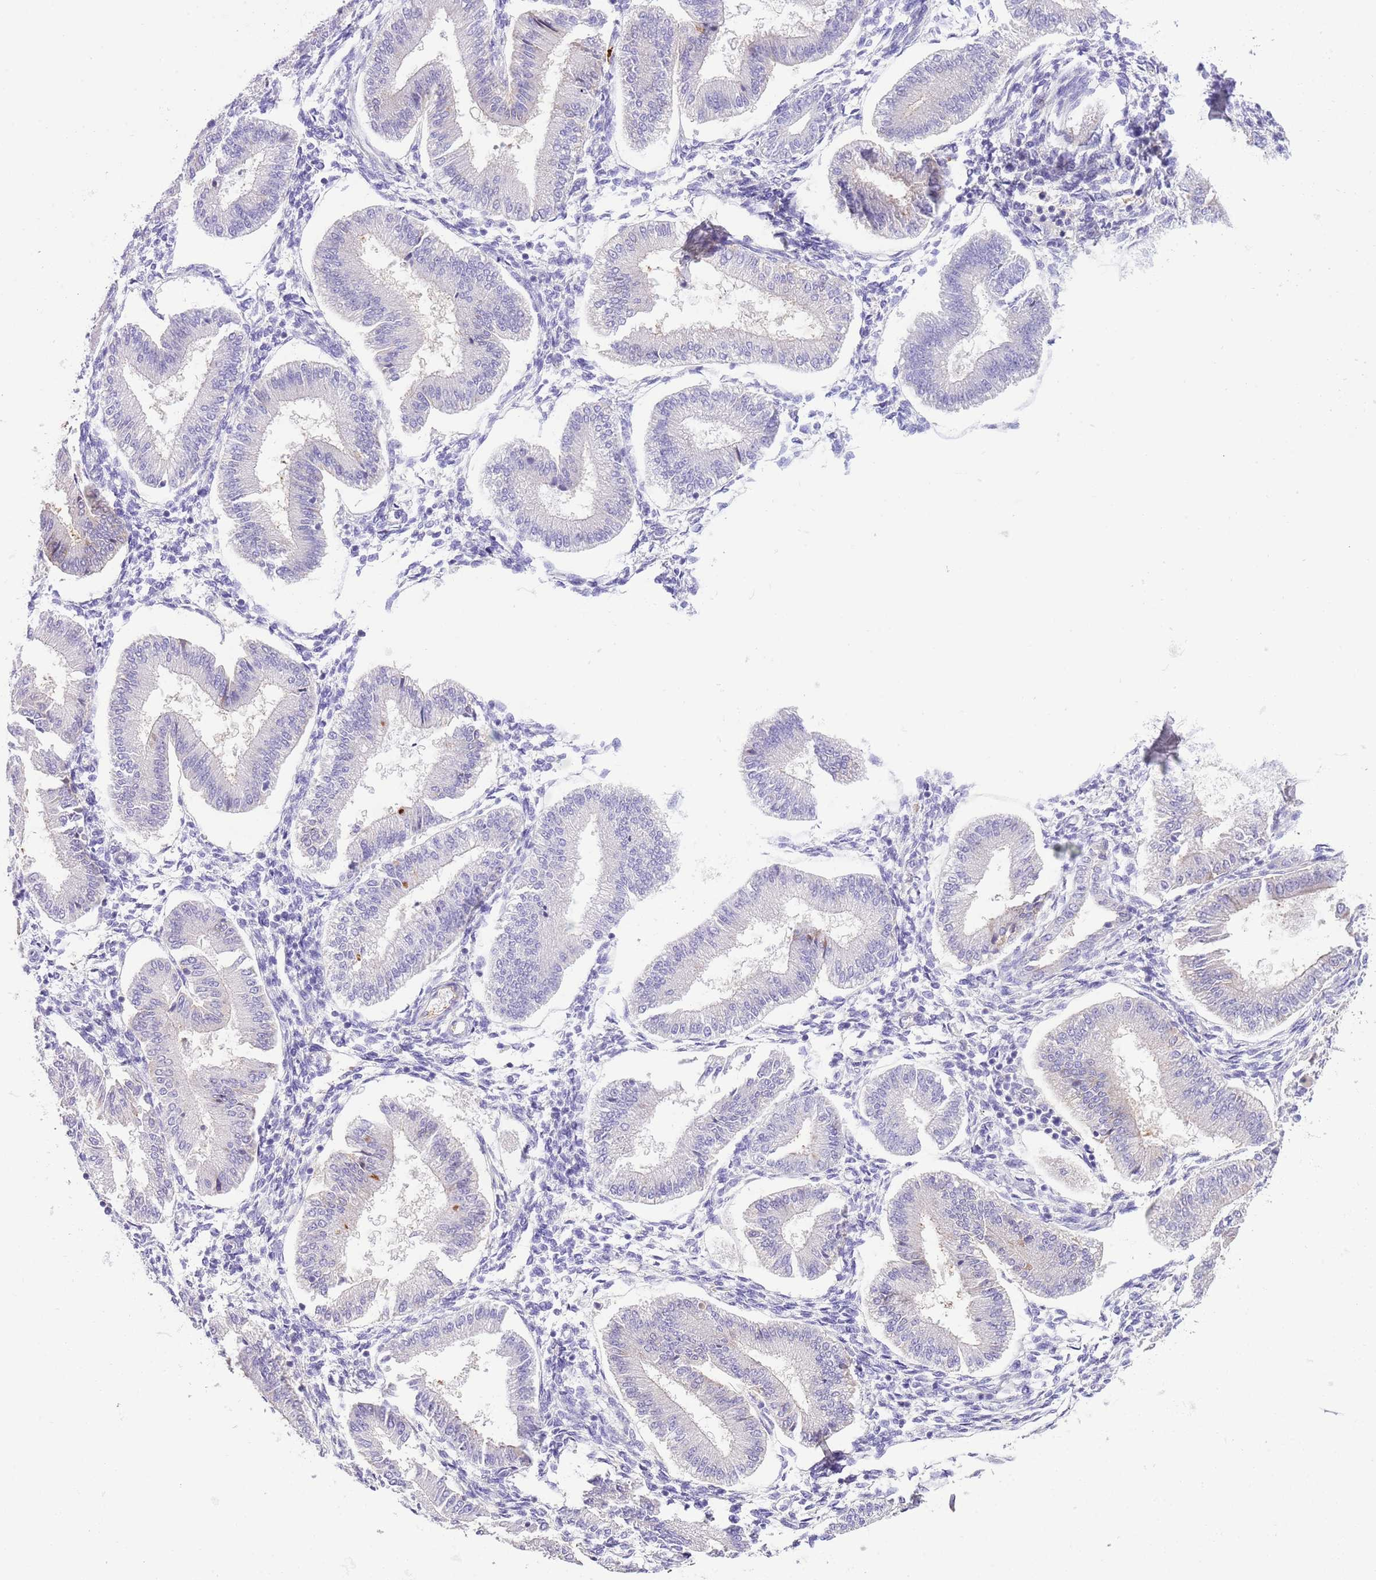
{"staining": {"intensity": "negative", "quantity": "none", "location": "none"}, "tissue": "endometrium", "cell_type": "Cells in endometrial stroma", "image_type": "normal", "snomed": [{"axis": "morphology", "description": "Normal tissue, NOS"}, {"axis": "topography", "description": "Endometrium"}], "caption": "An immunohistochemistry photomicrograph of benign endometrium is shown. There is no staining in cells in endometrial stroma of endometrium.", "gene": "IGF1", "patient": {"sex": "female", "age": 39}}